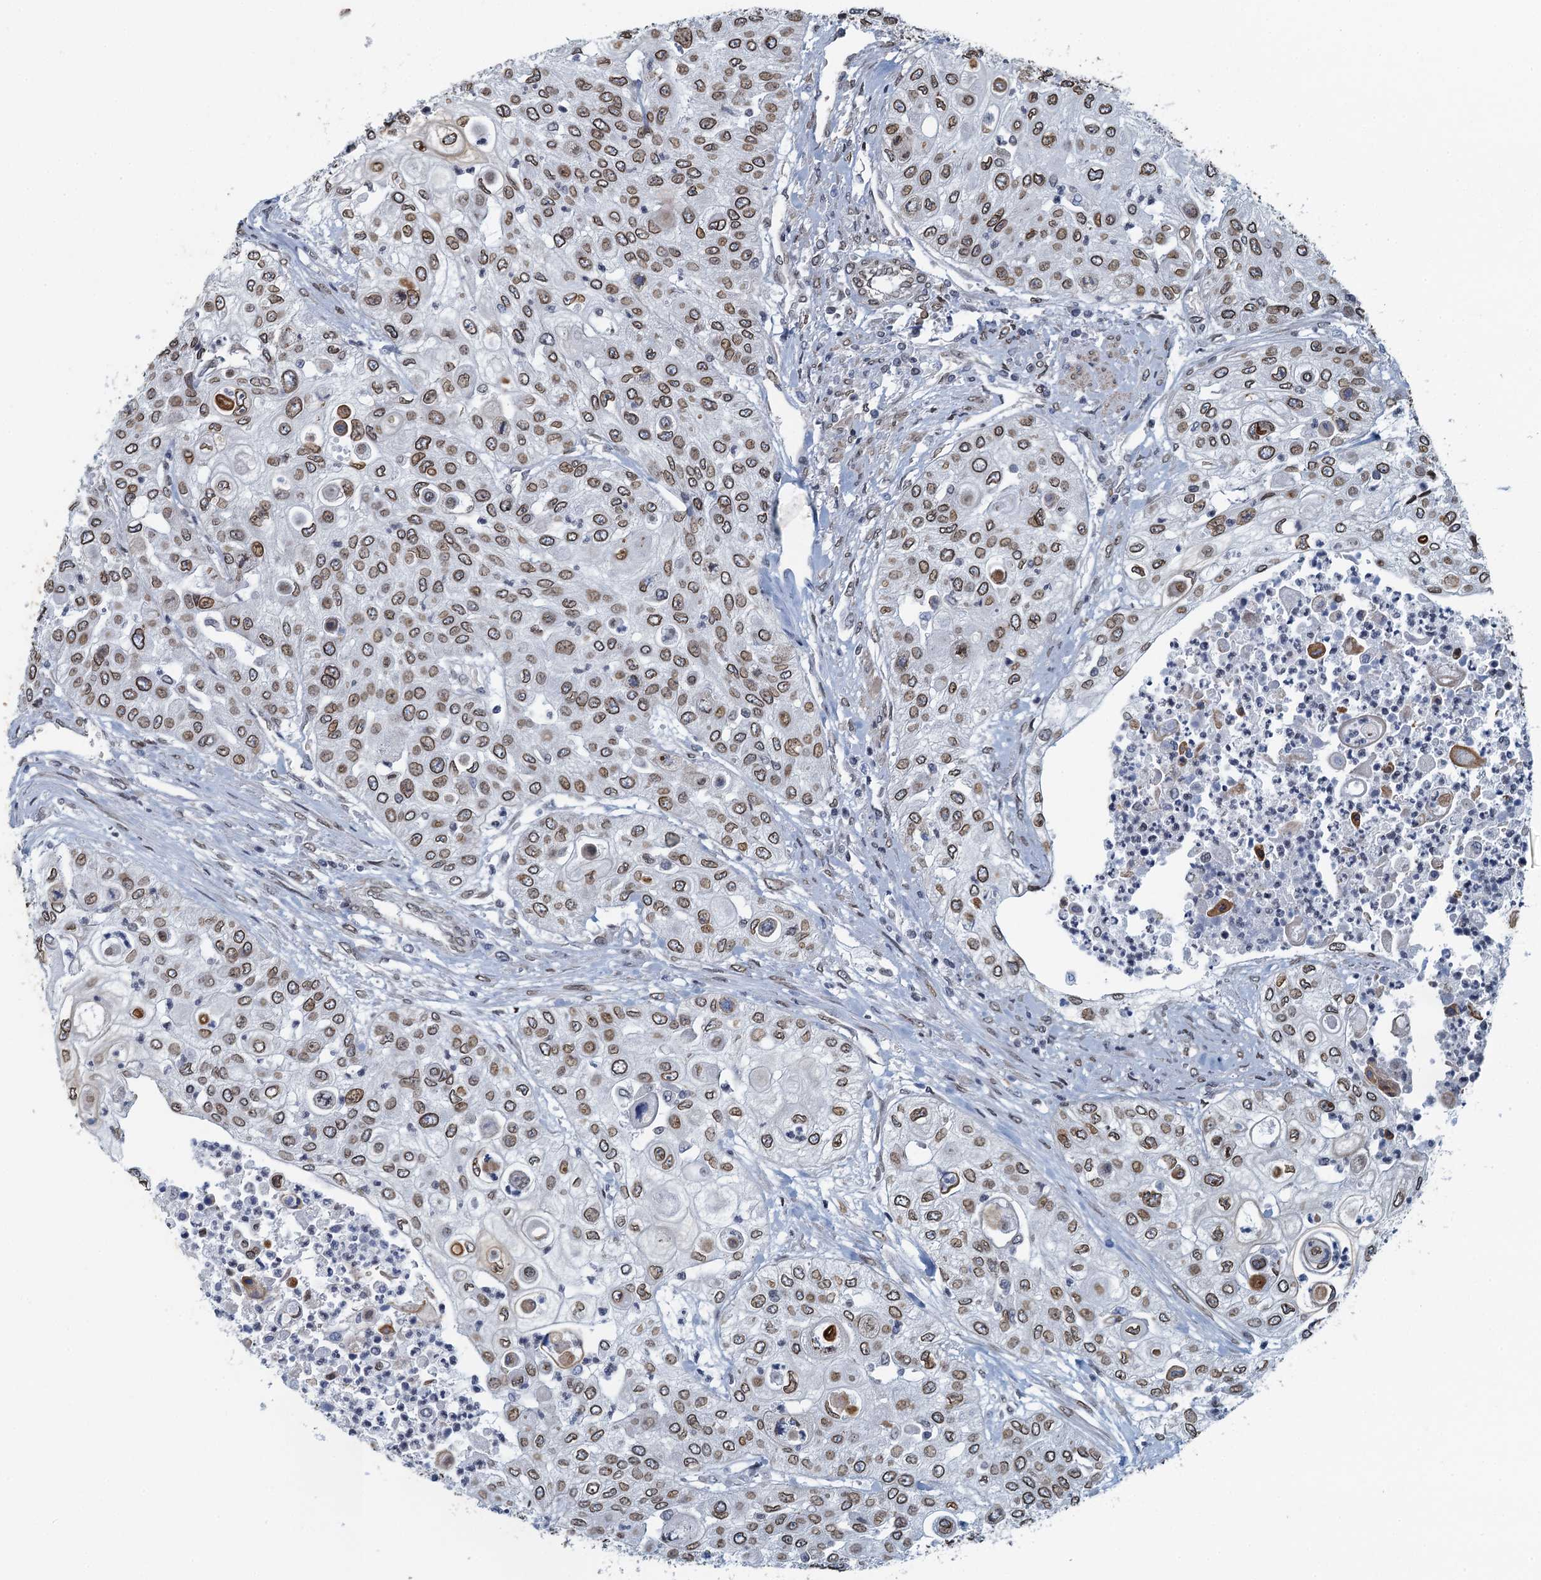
{"staining": {"intensity": "moderate", "quantity": ">75%", "location": "cytoplasmic/membranous,nuclear"}, "tissue": "urothelial cancer", "cell_type": "Tumor cells", "image_type": "cancer", "snomed": [{"axis": "morphology", "description": "Urothelial carcinoma, High grade"}, {"axis": "topography", "description": "Urinary bladder"}], "caption": "A brown stain labels moderate cytoplasmic/membranous and nuclear expression of a protein in urothelial cancer tumor cells.", "gene": "CCDC34", "patient": {"sex": "female", "age": 79}}